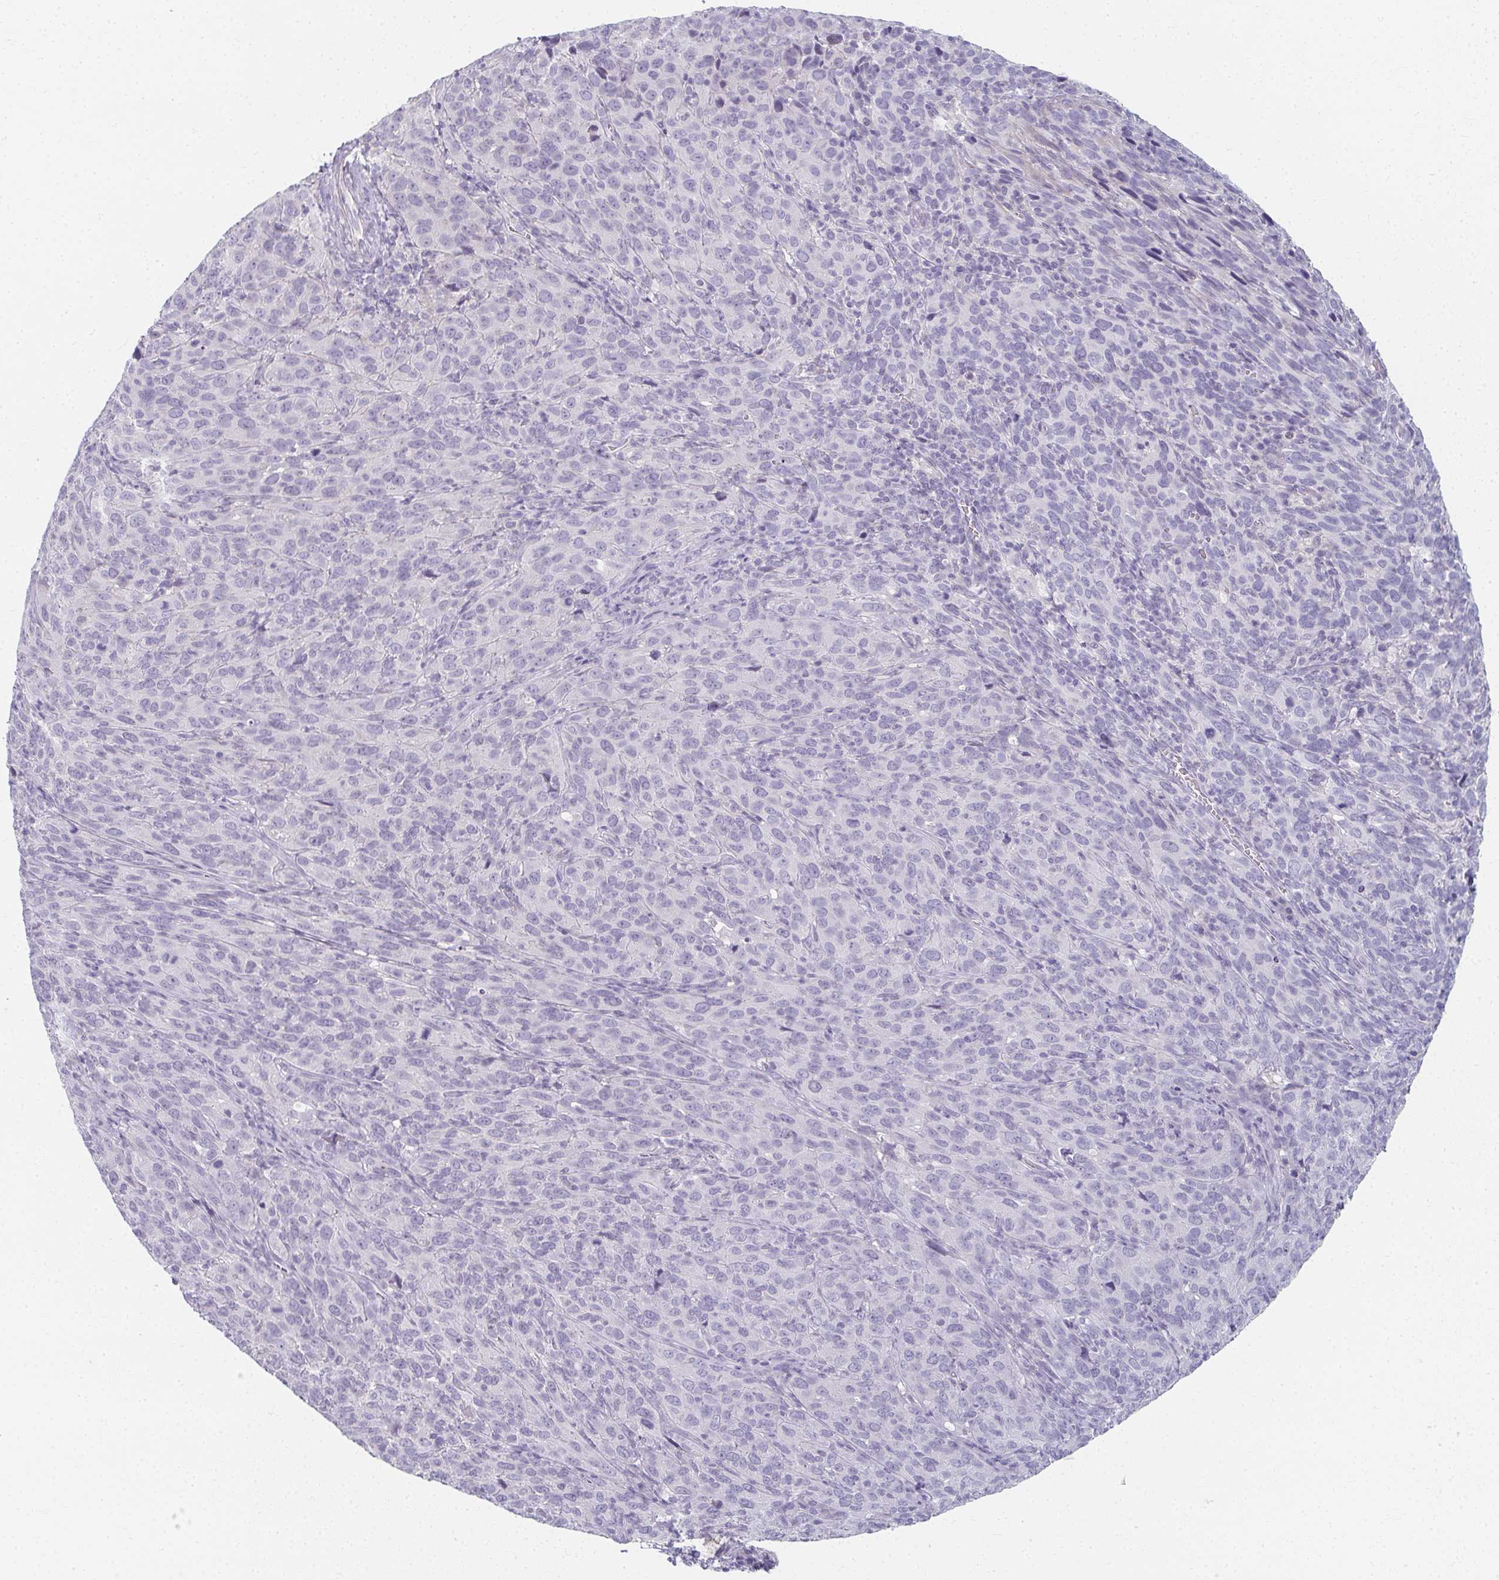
{"staining": {"intensity": "negative", "quantity": "none", "location": "none"}, "tissue": "cervical cancer", "cell_type": "Tumor cells", "image_type": "cancer", "snomed": [{"axis": "morphology", "description": "Normal tissue, NOS"}, {"axis": "morphology", "description": "Squamous cell carcinoma, NOS"}, {"axis": "topography", "description": "Cervix"}], "caption": "Protein analysis of squamous cell carcinoma (cervical) reveals no significant expression in tumor cells.", "gene": "CAMKV", "patient": {"sex": "female", "age": 51}}